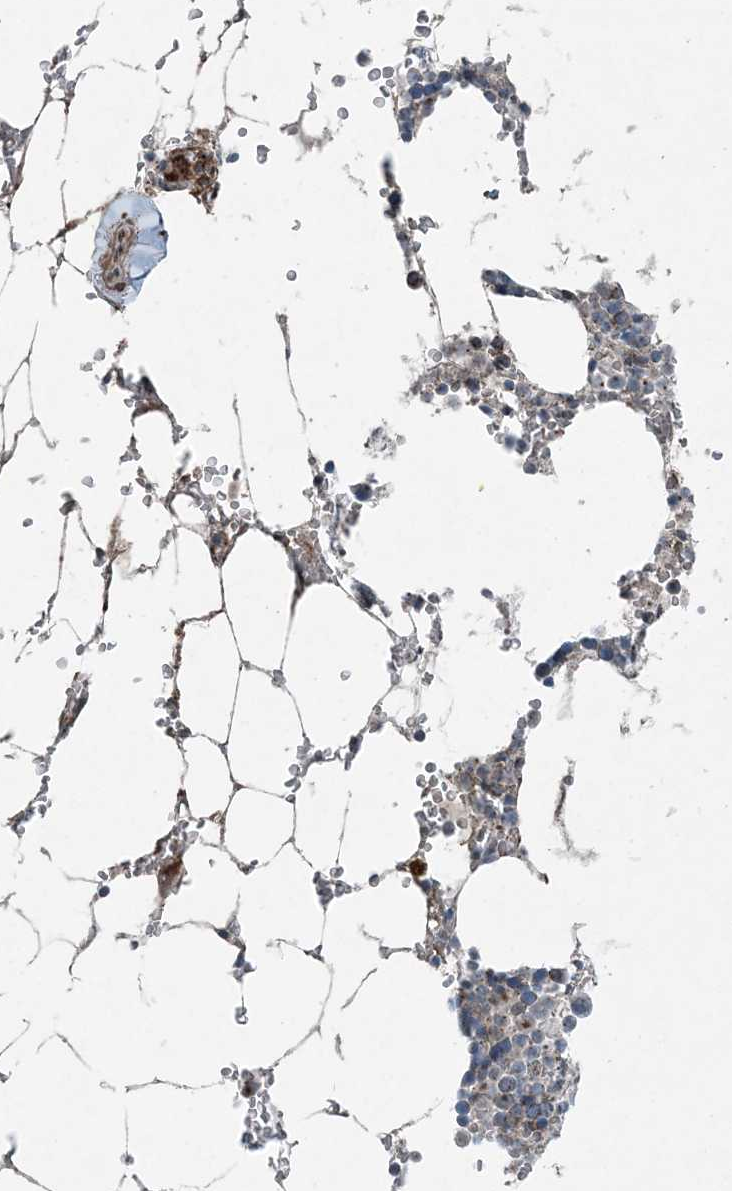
{"staining": {"intensity": "strong", "quantity": "<25%", "location": "cytoplasmic/membranous"}, "tissue": "bone marrow", "cell_type": "Hematopoietic cells", "image_type": "normal", "snomed": [{"axis": "morphology", "description": "Normal tissue, NOS"}, {"axis": "topography", "description": "Bone marrow"}], "caption": "Strong cytoplasmic/membranous staining for a protein is appreciated in approximately <25% of hematopoietic cells of benign bone marrow using IHC.", "gene": "GCC2", "patient": {"sex": "male", "age": 70}}